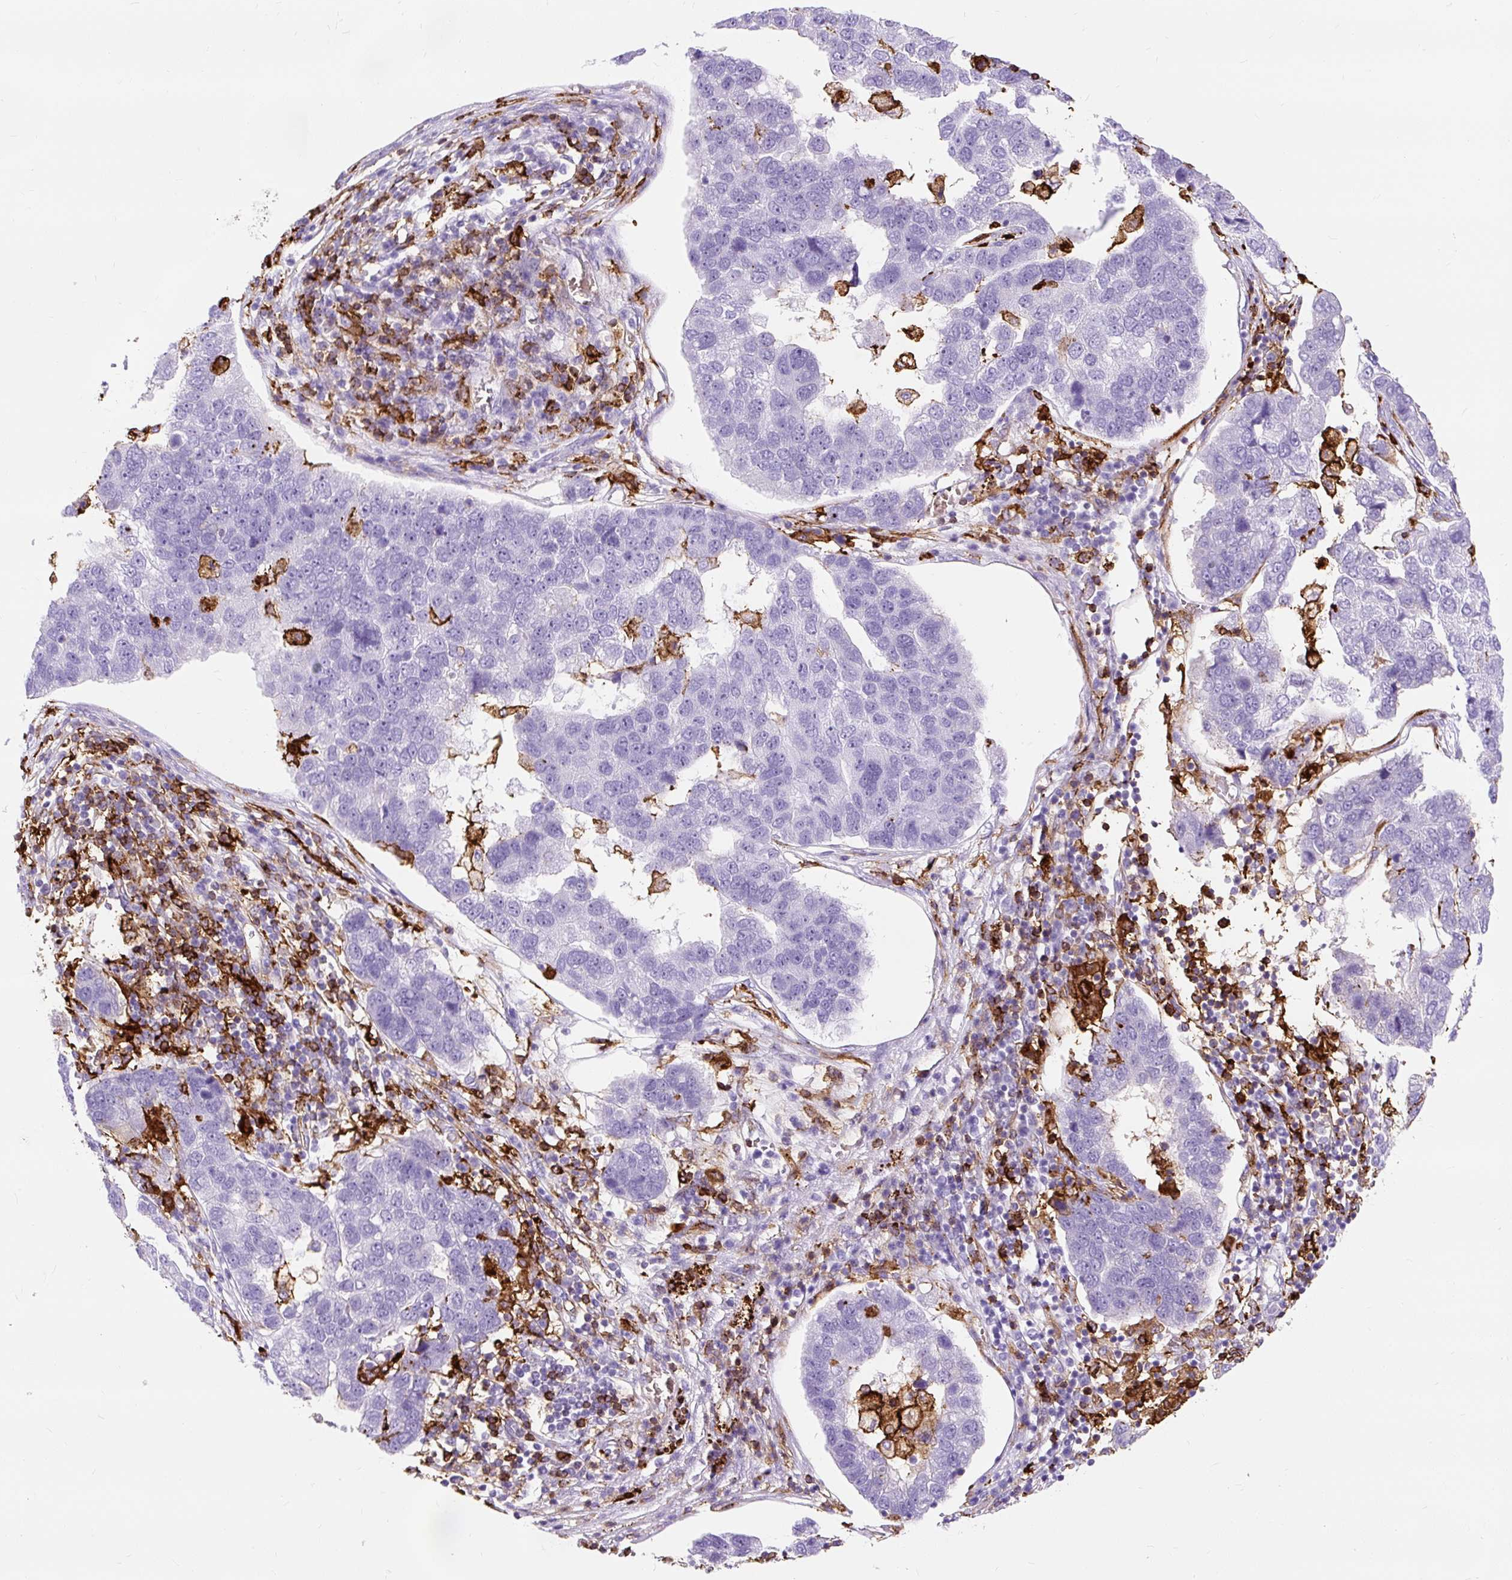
{"staining": {"intensity": "negative", "quantity": "none", "location": "none"}, "tissue": "pancreatic cancer", "cell_type": "Tumor cells", "image_type": "cancer", "snomed": [{"axis": "morphology", "description": "Adenocarcinoma, NOS"}, {"axis": "topography", "description": "Pancreas"}], "caption": "Tumor cells show no significant staining in pancreatic cancer.", "gene": "HLA-DRA", "patient": {"sex": "female", "age": 61}}